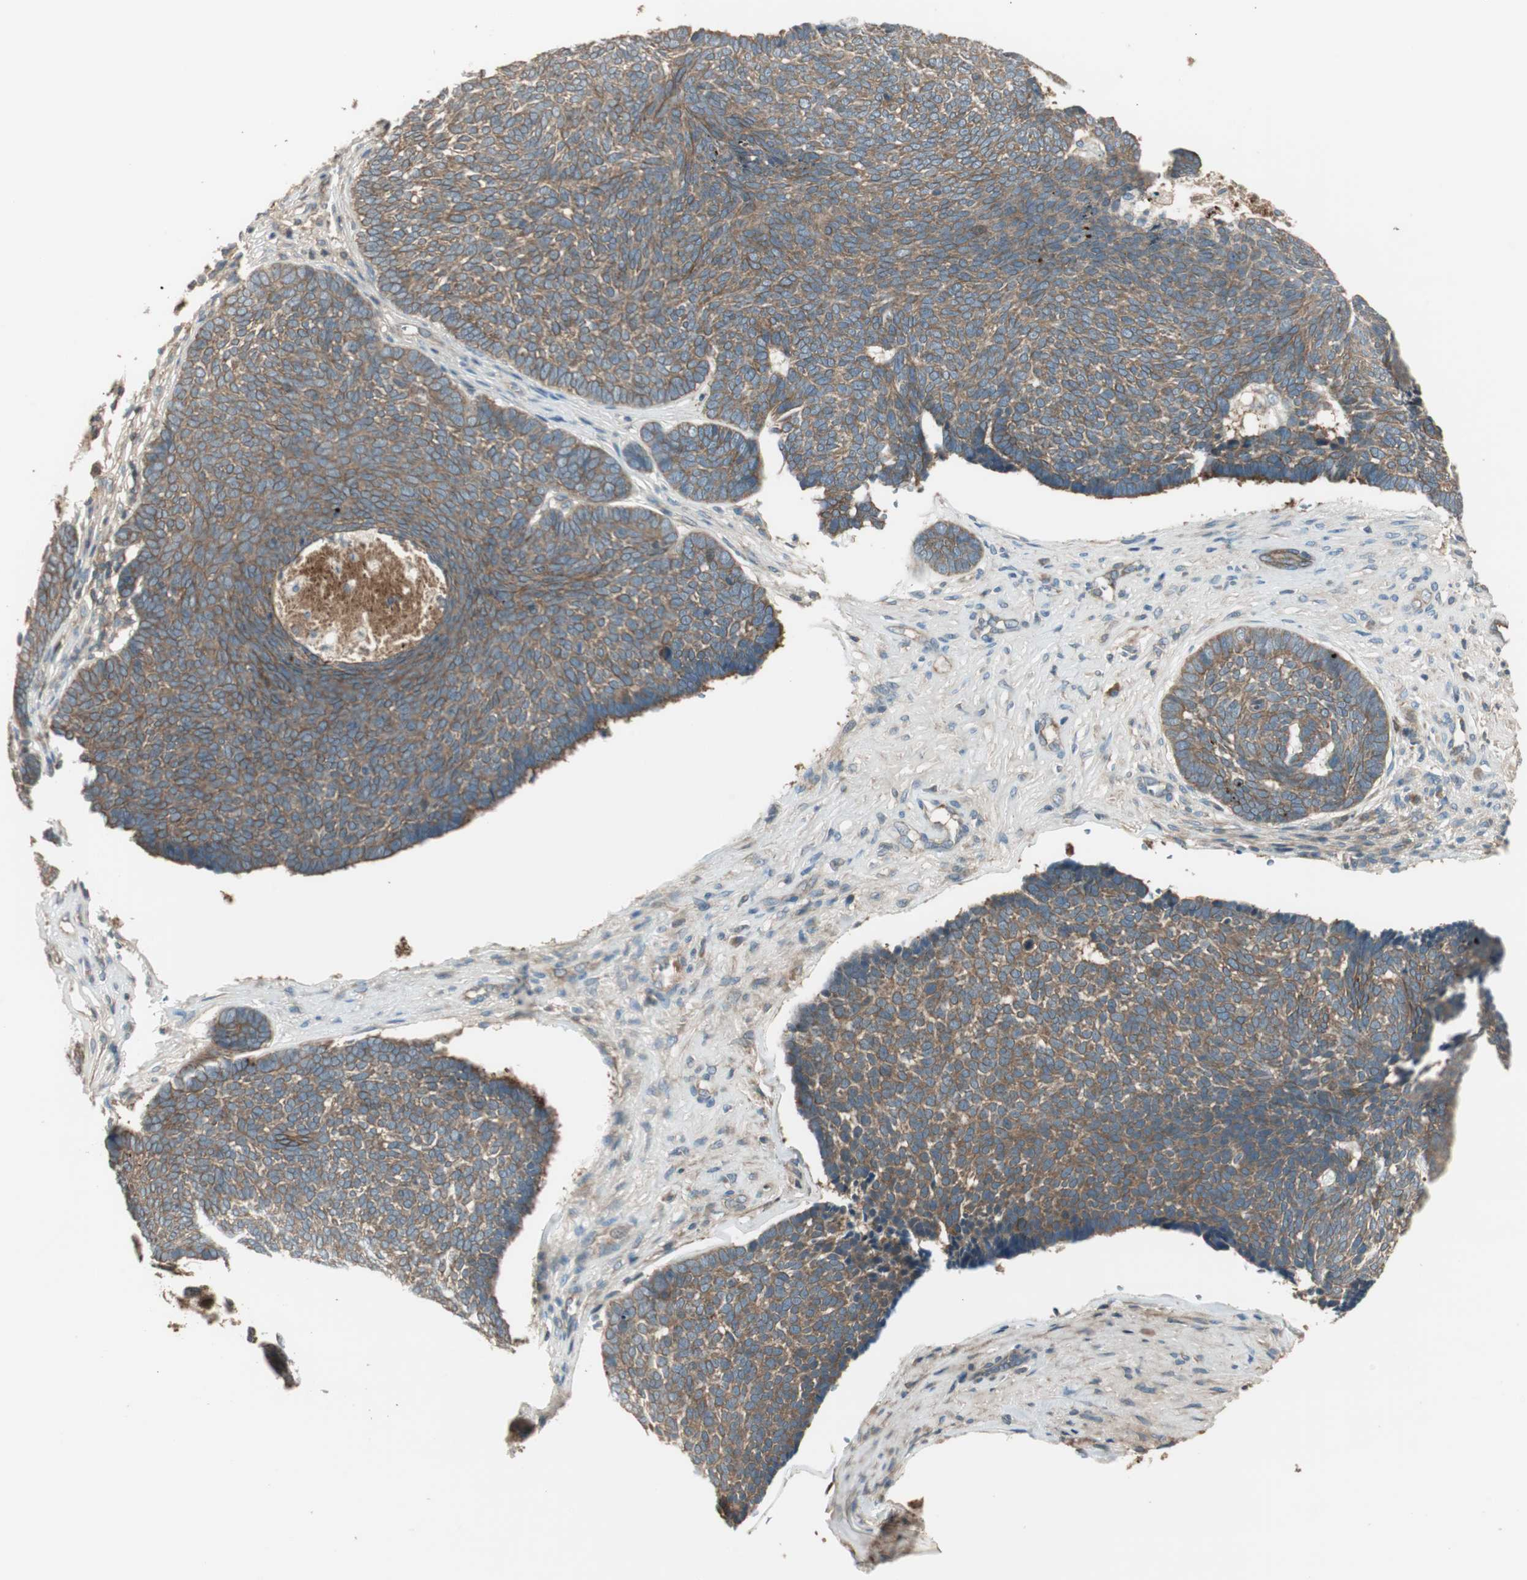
{"staining": {"intensity": "moderate", "quantity": ">75%", "location": "cytoplasmic/membranous"}, "tissue": "skin cancer", "cell_type": "Tumor cells", "image_type": "cancer", "snomed": [{"axis": "morphology", "description": "Basal cell carcinoma"}, {"axis": "topography", "description": "Skin"}], "caption": "Immunohistochemistry of human skin cancer (basal cell carcinoma) exhibits medium levels of moderate cytoplasmic/membranous staining in approximately >75% of tumor cells.", "gene": "PFDN5", "patient": {"sex": "male", "age": 84}}